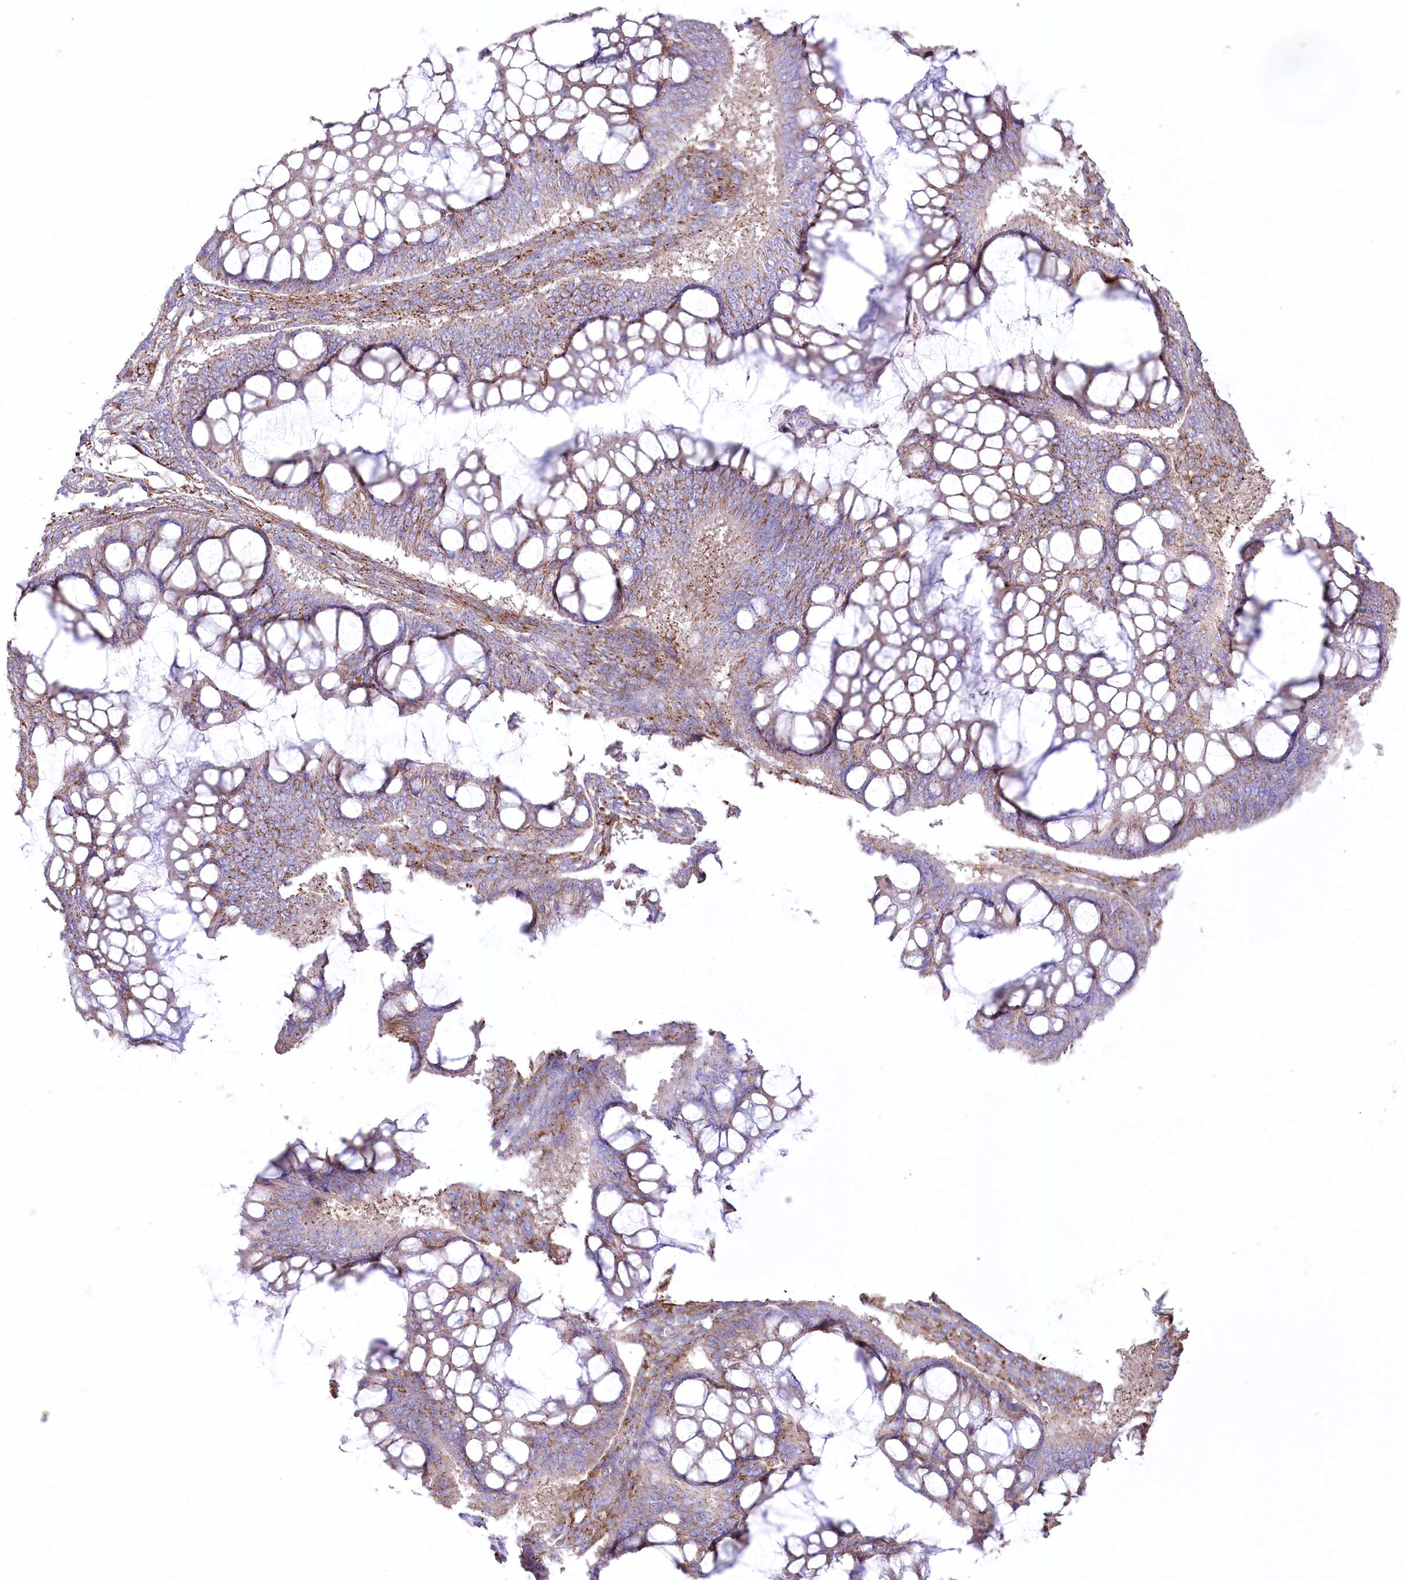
{"staining": {"intensity": "moderate", "quantity": "25%-75%", "location": "cytoplasmic/membranous"}, "tissue": "ovarian cancer", "cell_type": "Tumor cells", "image_type": "cancer", "snomed": [{"axis": "morphology", "description": "Cystadenocarcinoma, mucinous, NOS"}, {"axis": "topography", "description": "Ovary"}], "caption": "There is medium levels of moderate cytoplasmic/membranous positivity in tumor cells of ovarian mucinous cystadenocarcinoma, as demonstrated by immunohistochemical staining (brown color).", "gene": "FAM216A", "patient": {"sex": "female", "age": 73}}